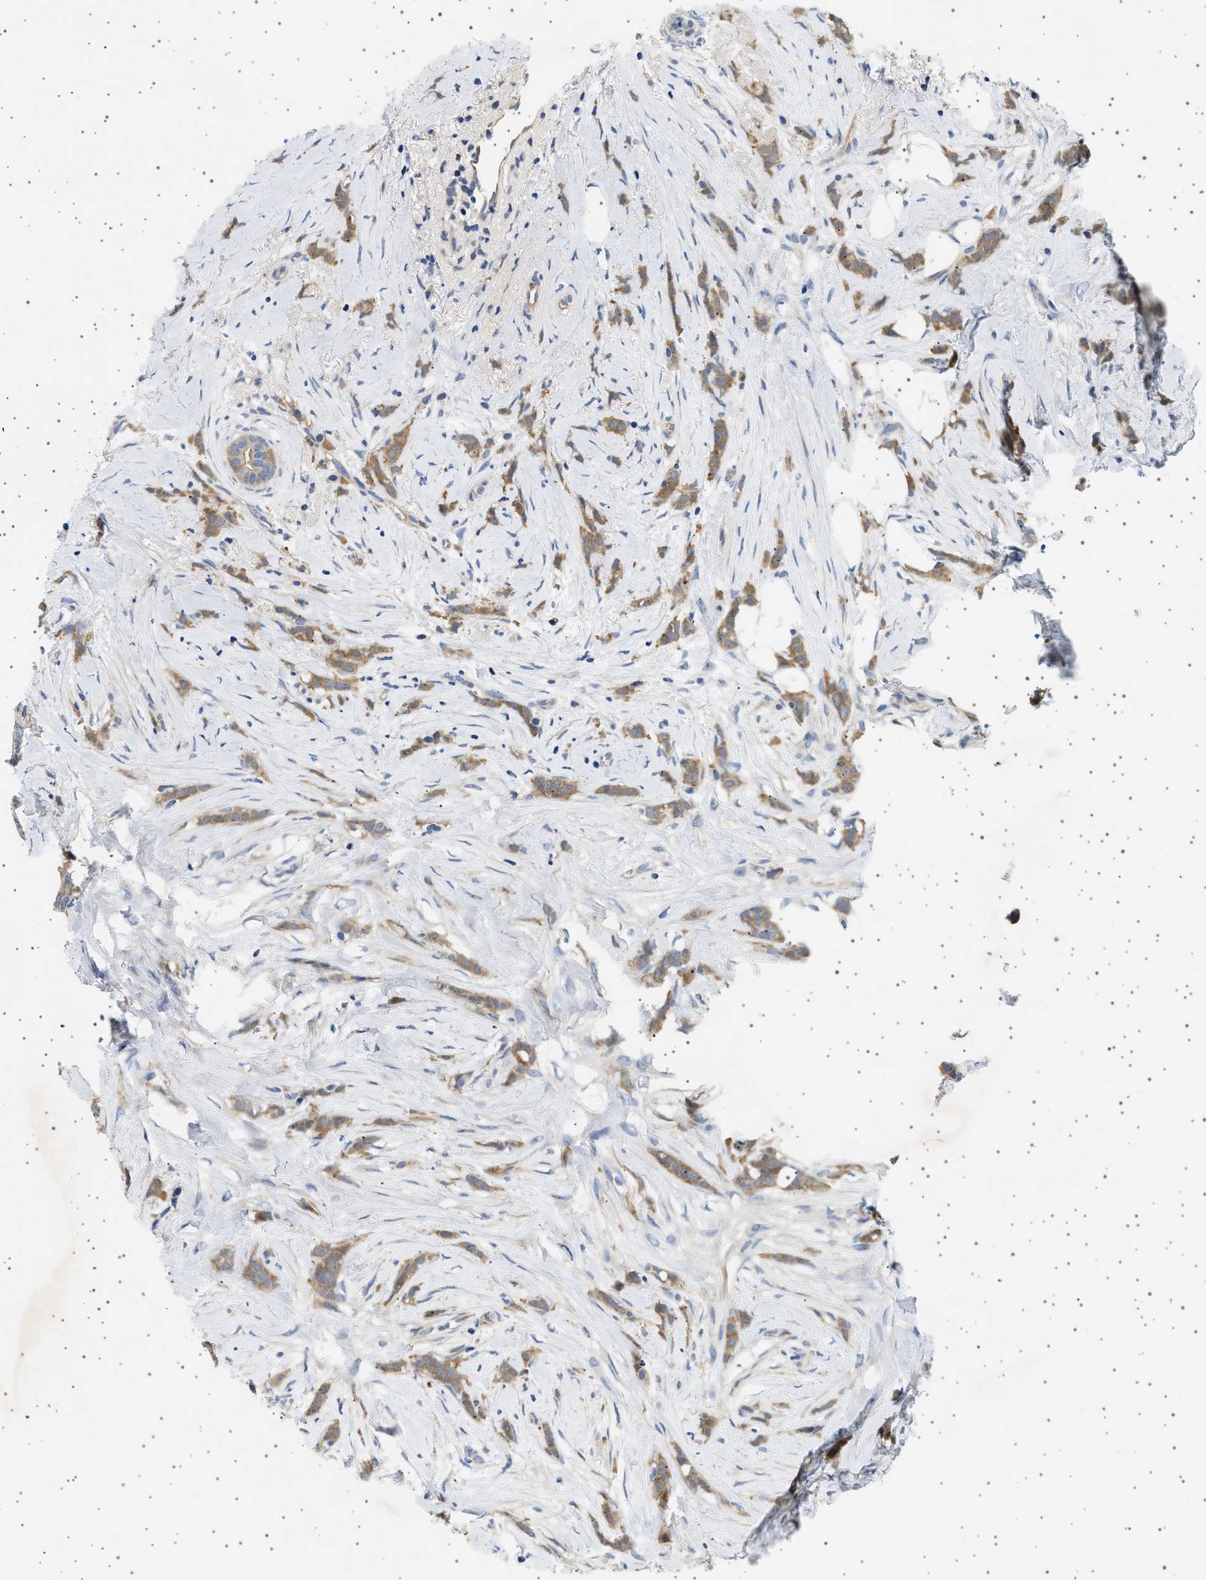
{"staining": {"intensity": "moderate", "quantity": ">75%", "location": "cytoplasmic/membranous"}, "tissue": "breast cancer", "cell_type": "Tumor cells", "image_type": "cancer", "snomed": [{"axis": "morphology", "description": "Lobular carcinoma, in situ"}, {"axis": "morphology", "description": "Lobular carcinoma"}, {"axis": "topography", "description": "Breast"}], "caption": "High-power microscopy captured an immunohistochemistry image of lobular carcinoma in situ (breast), revealing moderate cytoplasmic/membranous expression in about >75% of tumor cells. Nuclei are stained in blue.", "gene": "PLPP6", "patient": {"sex": "female", "age": 41}}